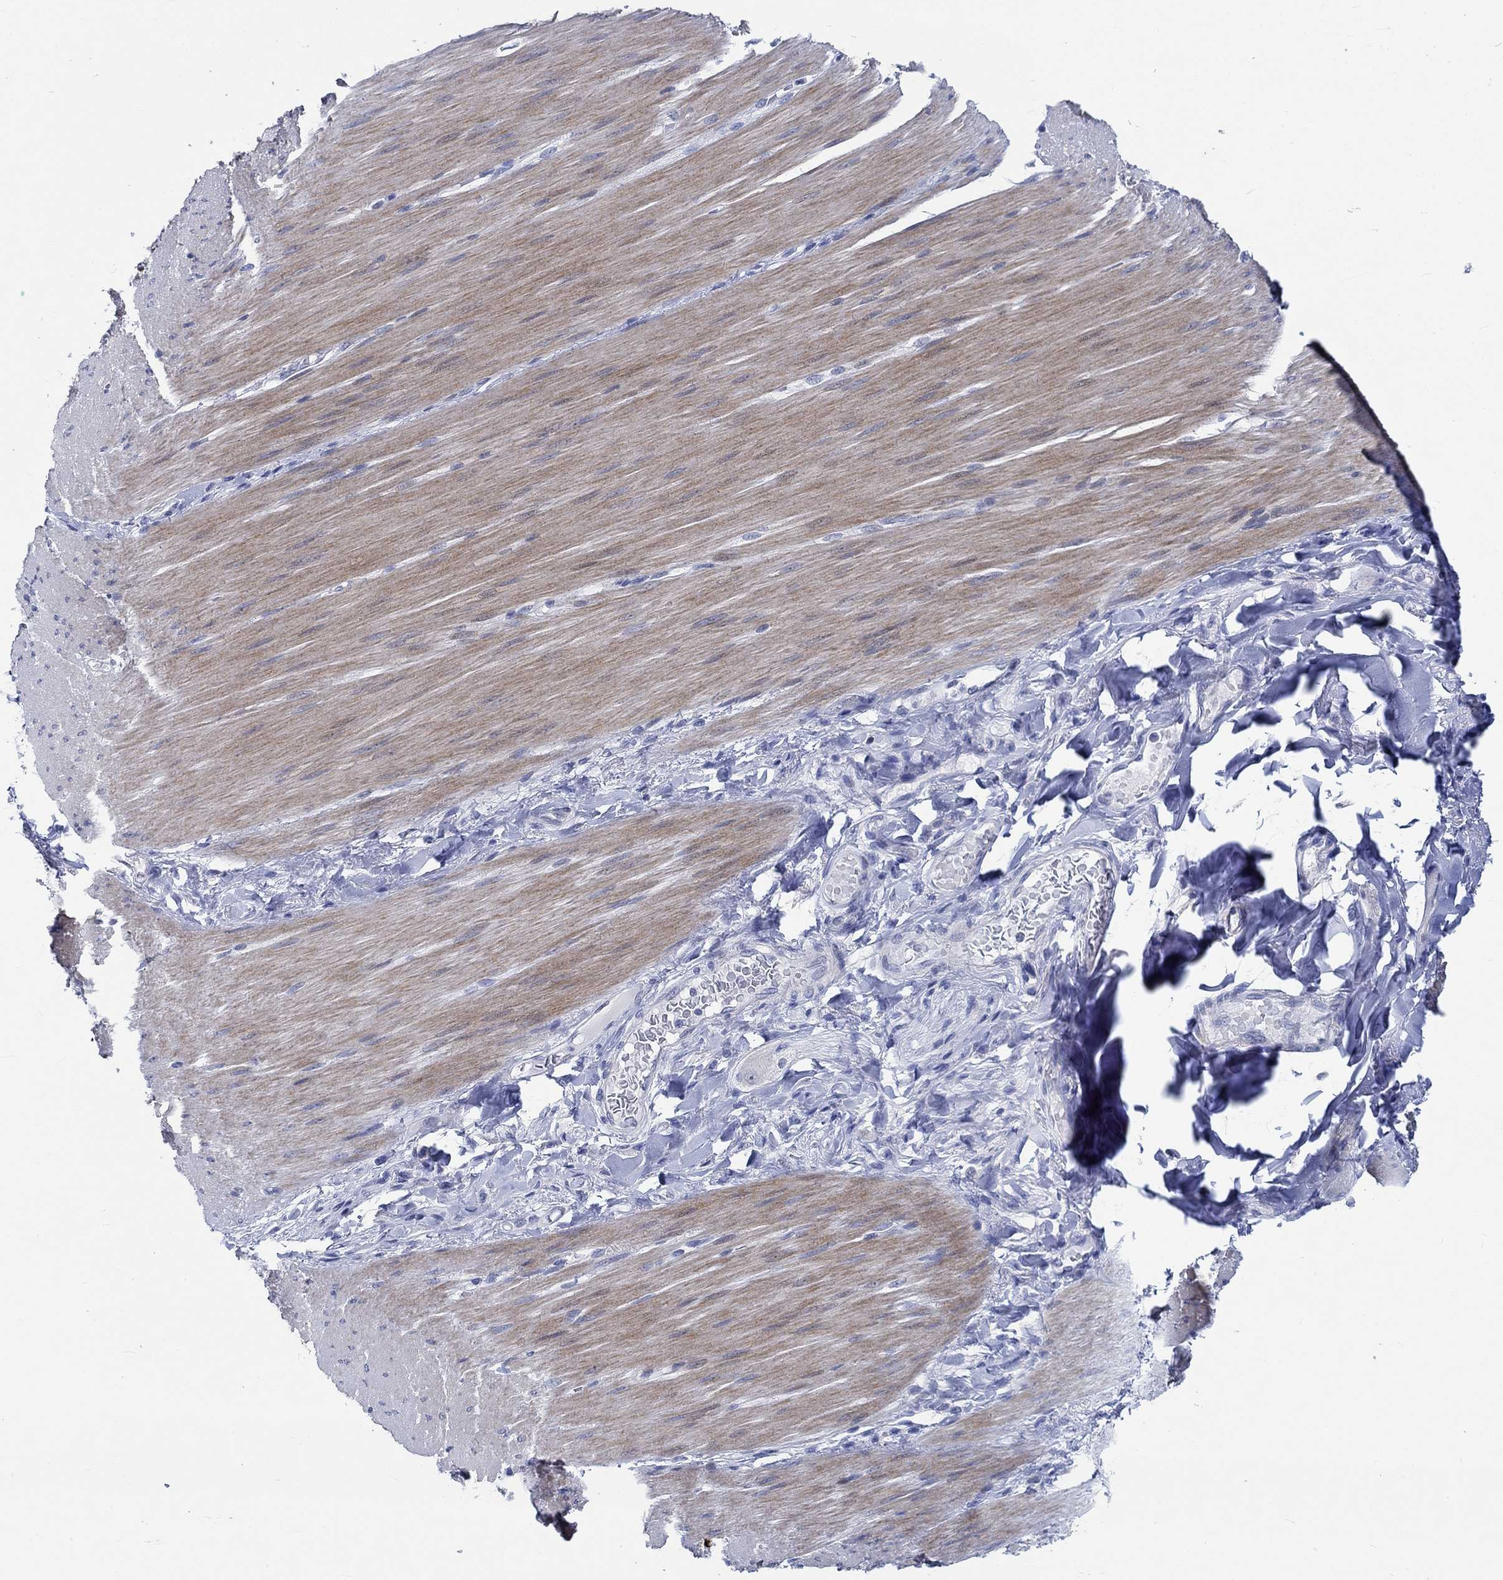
{"staining": {"intensity": "negative", "quantity": "none", "location": "none"}, "tissue": "adipose tissue", "cell_type": "Adipocytes", "image_type": "normal", "snomed": [{"axis": "morphology", "description": "Normal tissue, NOS"}, {"axis": "topography", "description": "Smooth muscle"}, {"axis": "topography", "description": "Duodenum"}, {"axis": "topography", "description": "Peripheral nerve tissue"}], "caption": "Immunohistochemistry photomicrograph of unremarkable human adipose tissue stained for a protein (brown), which reveals no positivity in adipocytes. Nuclei are stained in blue.", "gene": "C4orf47", "patient": {"sex": "female", "age": 61}}